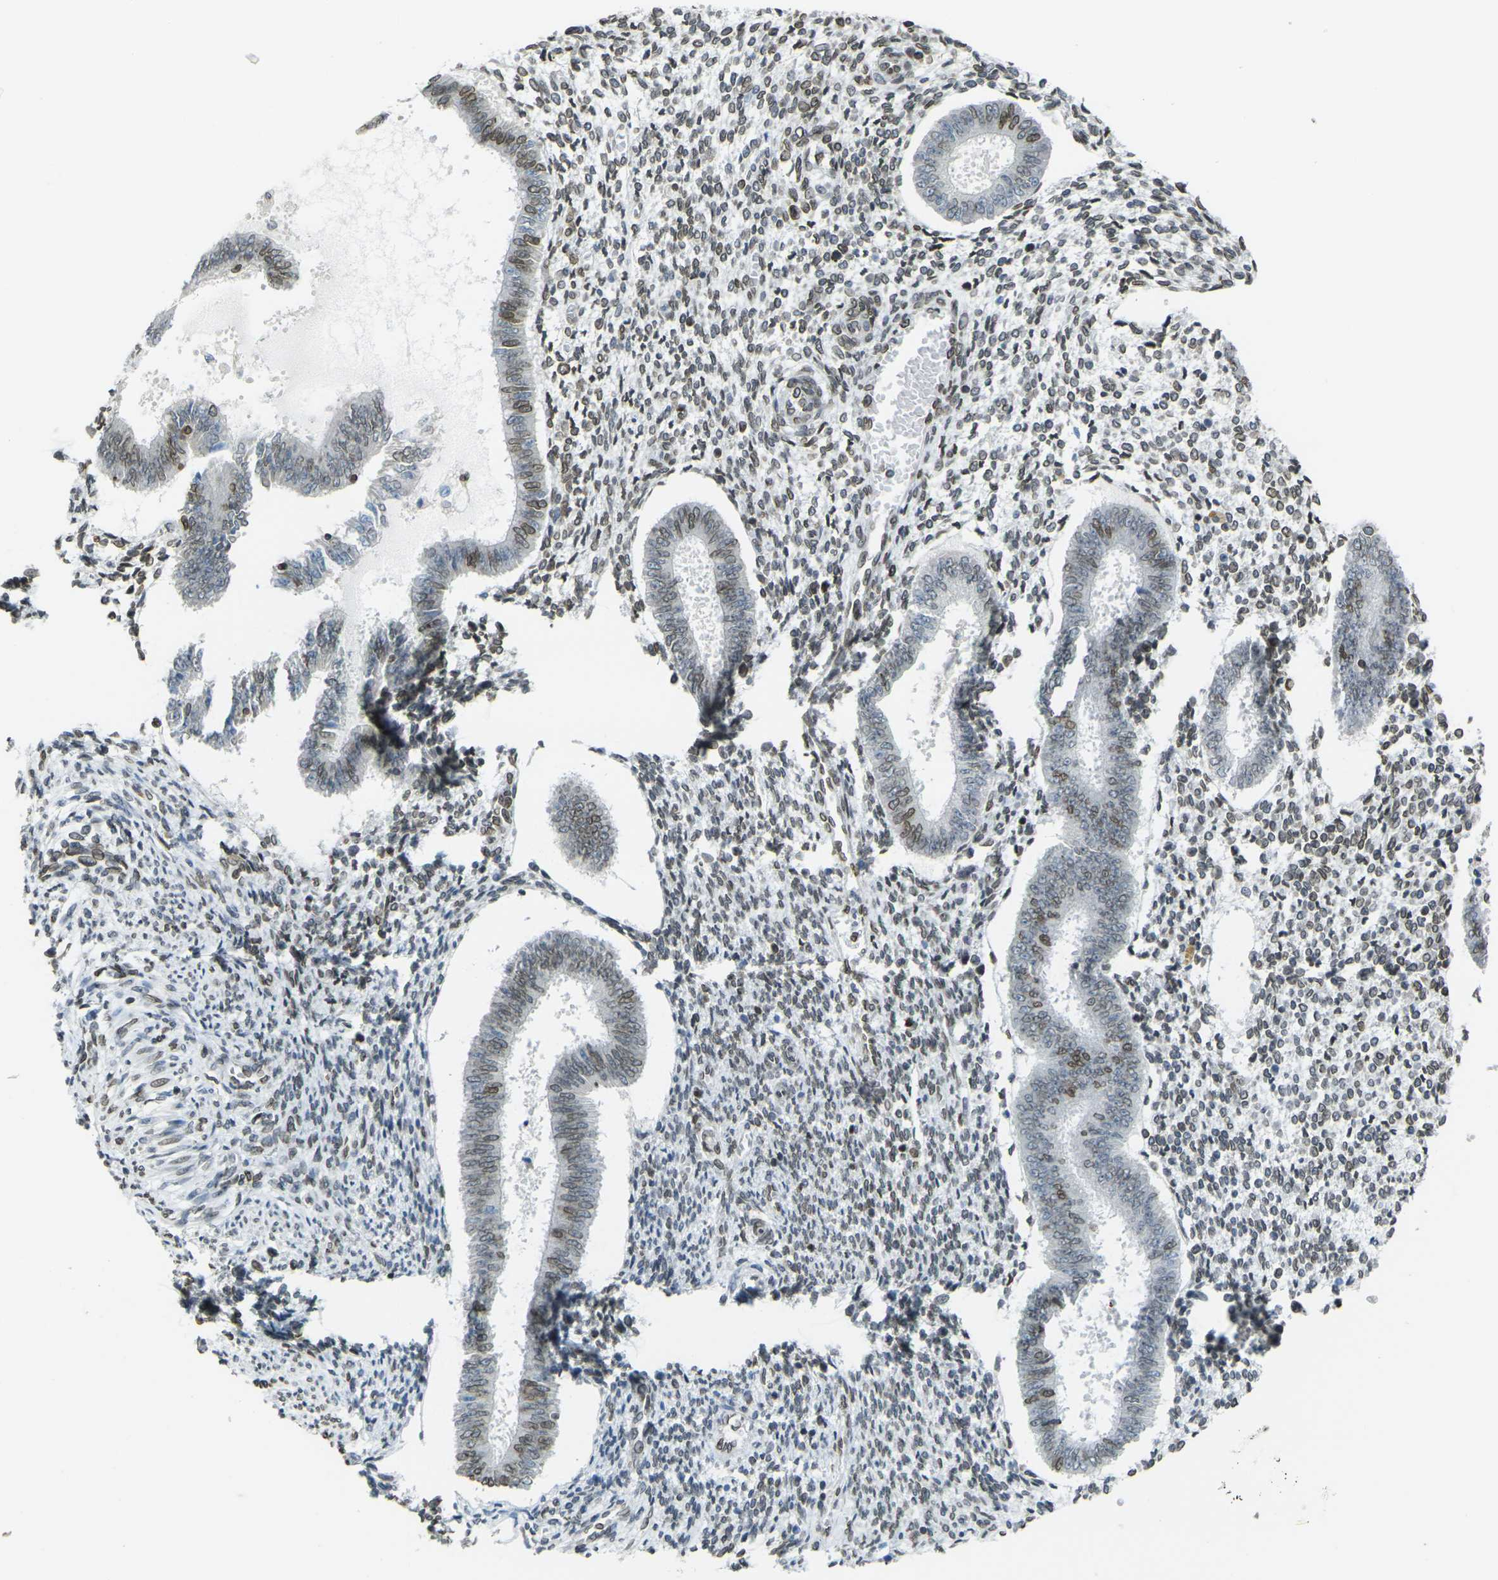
{"staining": {"intensity": "moderate", "quantity": "25%-75%", "location": "cytoplasmic/membranous,nuclear"}, "tissue": "endometrium", "cell_type": "Cells in endometrial stroma", "image_type": "normal", "snomed": [{"axis": "morphology", "description": "Normal tissue, NOS"}, {"axis": "topography", "description": "Endometrium"}], "caption": "Protein staining exhibits moderate cytoplasmic/membranous,nuclear staining in approximately 25%-75% of cells in endometrial stroma in normal endometrium. The staining was performed using DAB, with brown indicating positive protein expression. Nuclei are stained blue with hematoxylin.", "gene": "BRDT", "patient": {"sex": "female", "age": 35}}